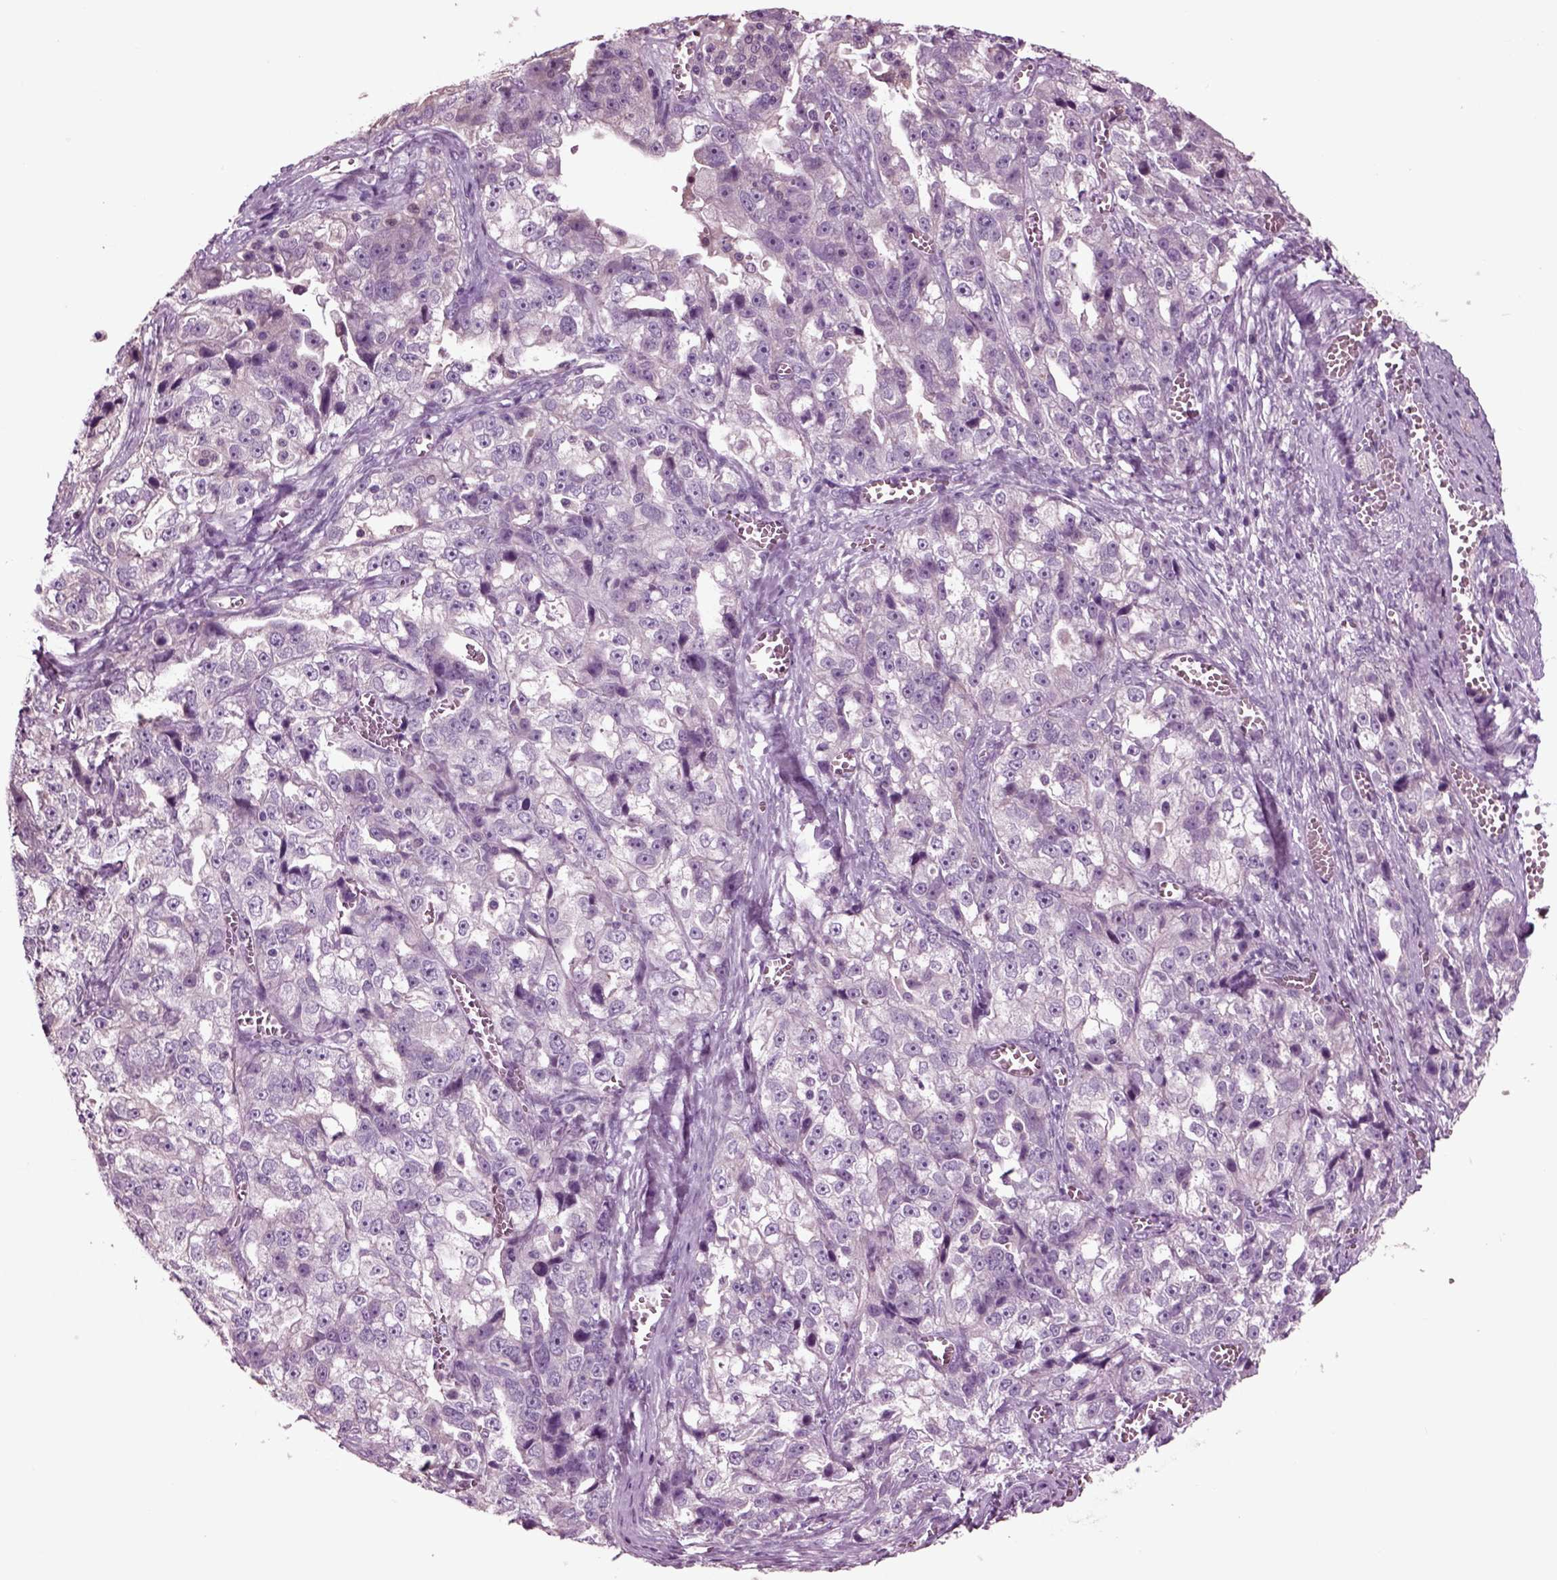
{"staining": {"intensity": "negative", "quantity": "none", "location": "none"}, "tissue": "ovarian cancer", "cell_type": "Tumor cells", "image_type": "cancer", "snomed": [{"axis": "morphology", "description": "Cystadenocarcinoma, serous, NOS"}, {"axis": "topography", "description": "Ovary"}], "caption": "Immunohistochemistry photomicrograph of human ovarian serous cystadenocarcinoma stained for a protein (brown), which demonstrates no expression in tumor cells. (DAB (3,3'-diaminobenzidine) IHC visualized using brightfield microscopy, high magnification).", "gene": "CHGB", "patient": {"sex": "female", "age": 51}}